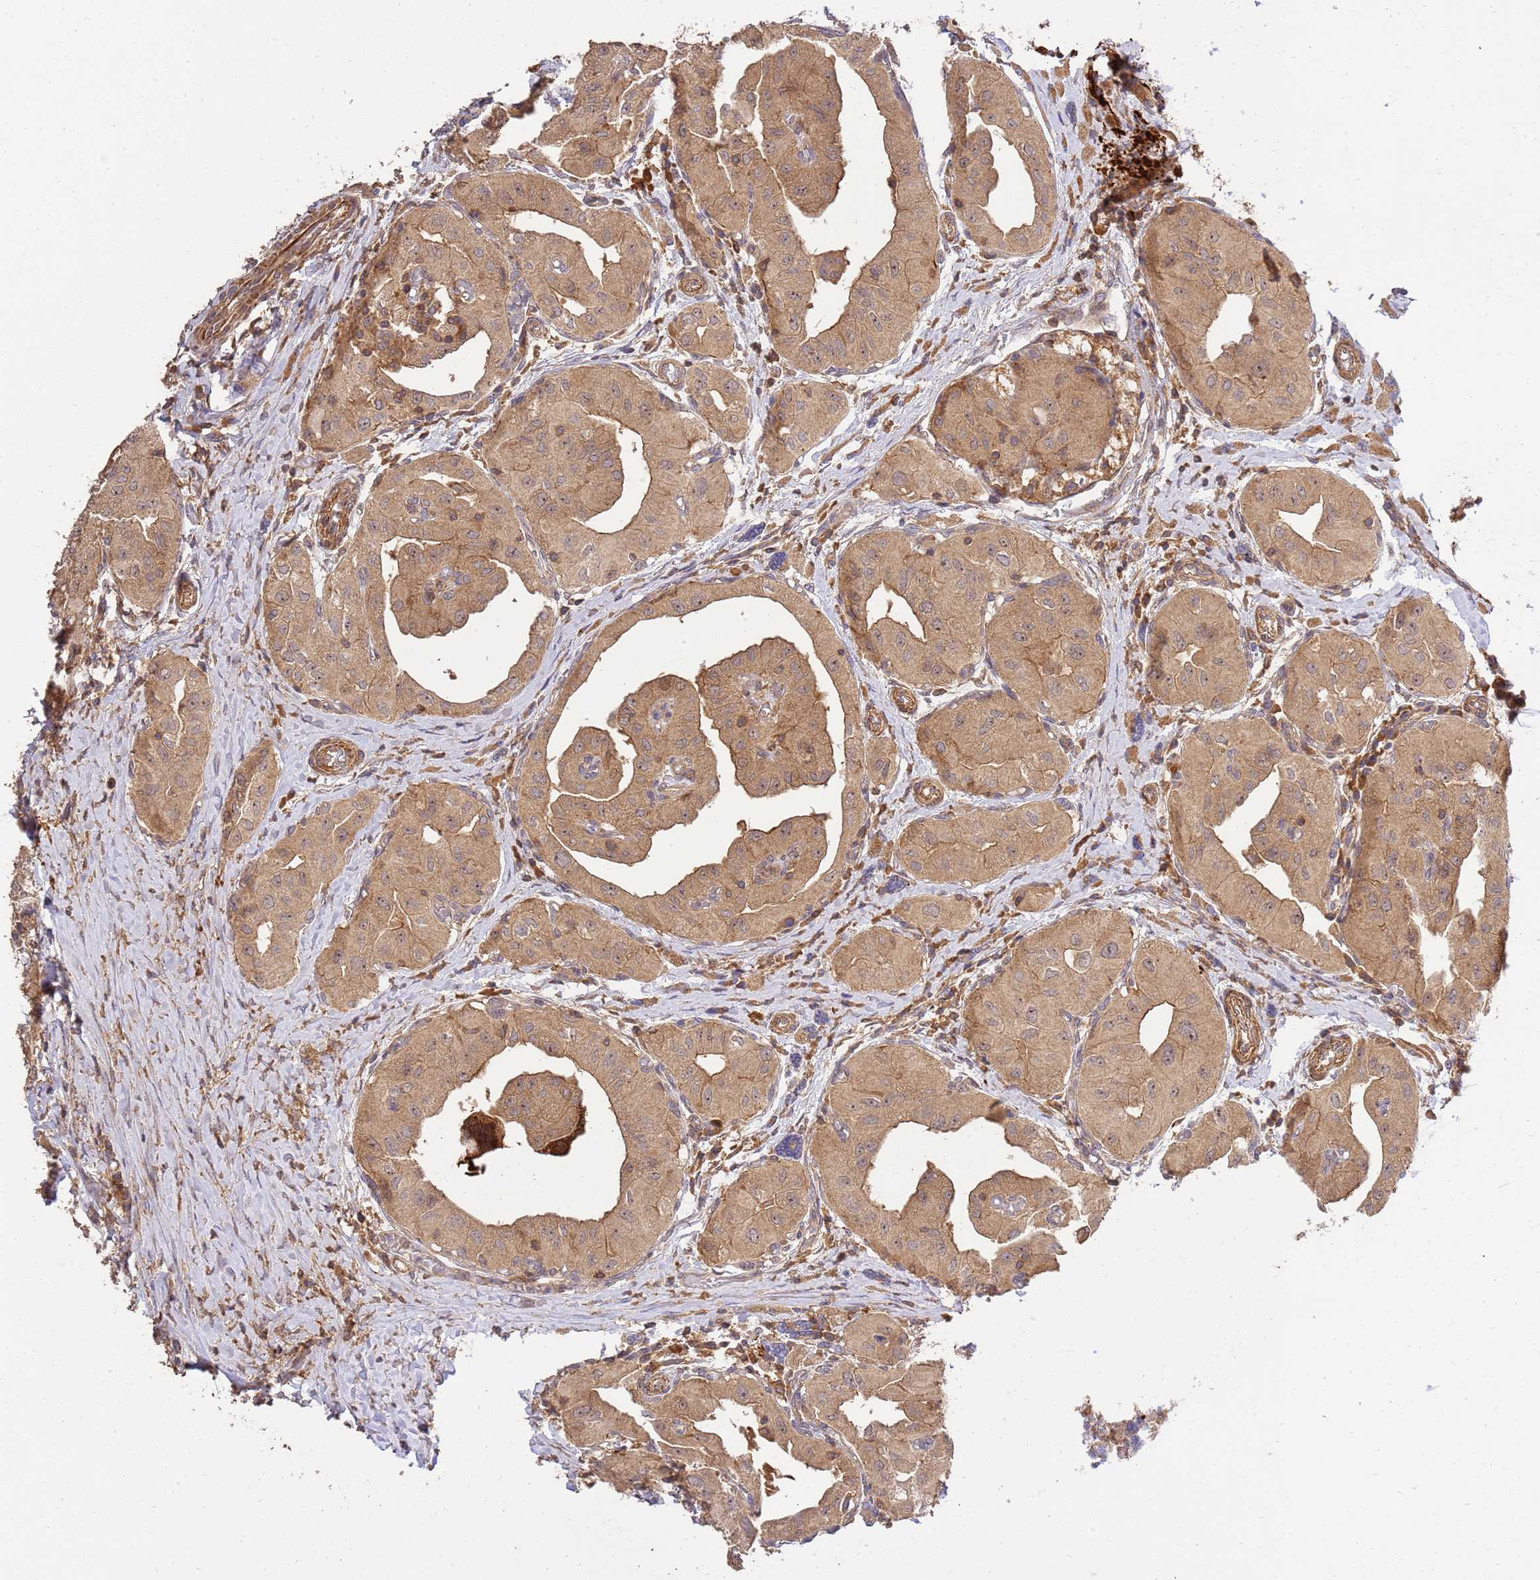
{"staining": {"intensity": "moderate", "quantity": ">75%", "location": "cytoplasmic/membranous"}, "tissue": "thyroid cancer", "cell_type": "Tumor cells", "image_type": "cancer", "snomed": [{"axis": "morphology", "description": "Papillary adenocarcinoma, NOS"}, {"axis": "topography", "description": "Thyroid gland"}], "caption": "Thyroid cancer tissue exhibits moderate cytoplasmic/membranous expression in approximately >75% of tumor cells The protein is shown in brown color, while the nuclei are stained blue.", "gene": "GAREM1", "patient": {"sex": "female", "age": 59}}